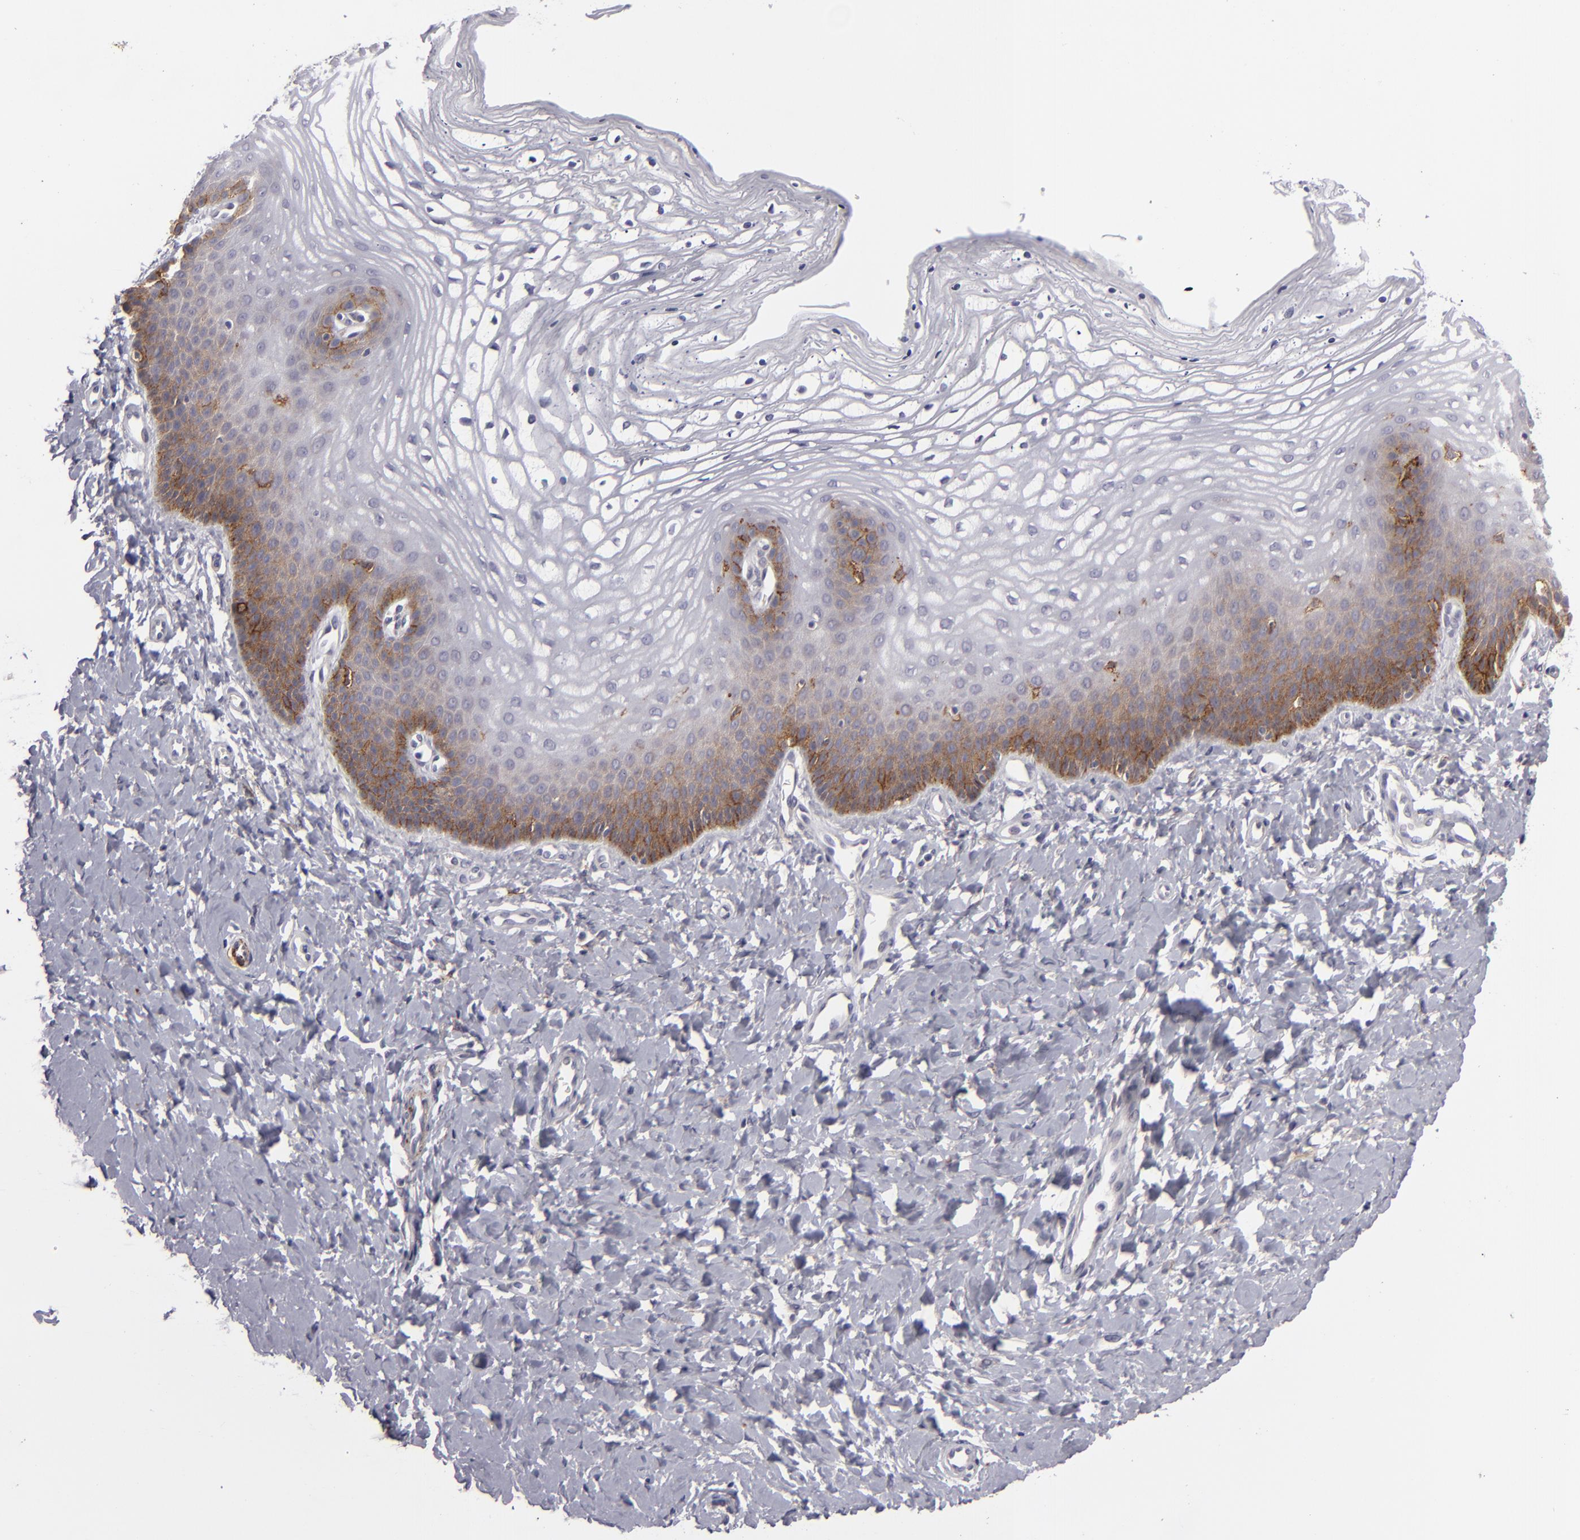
{"staining": {"intensity": "weak", "quantity": "<25%", "location": "cytoplasmic/membranous"}, "tissue": "vagina", "cell_type": "Squamous epithelial cells", "image_type": "normal", "snomed": [{"axis": "morphology", "description": "Normal tissue, NOS"}, {"axis": "topography", "description": "Vagina"}], "caption": "The photomicrograph displays no significant expression in squamous epithelial cells of vagina. (DAB immunohistochemistry (IHC) with hematoxylin counter stain).", "gene": "ALCAM", "patient": {"sex": "female", "age": 68}}